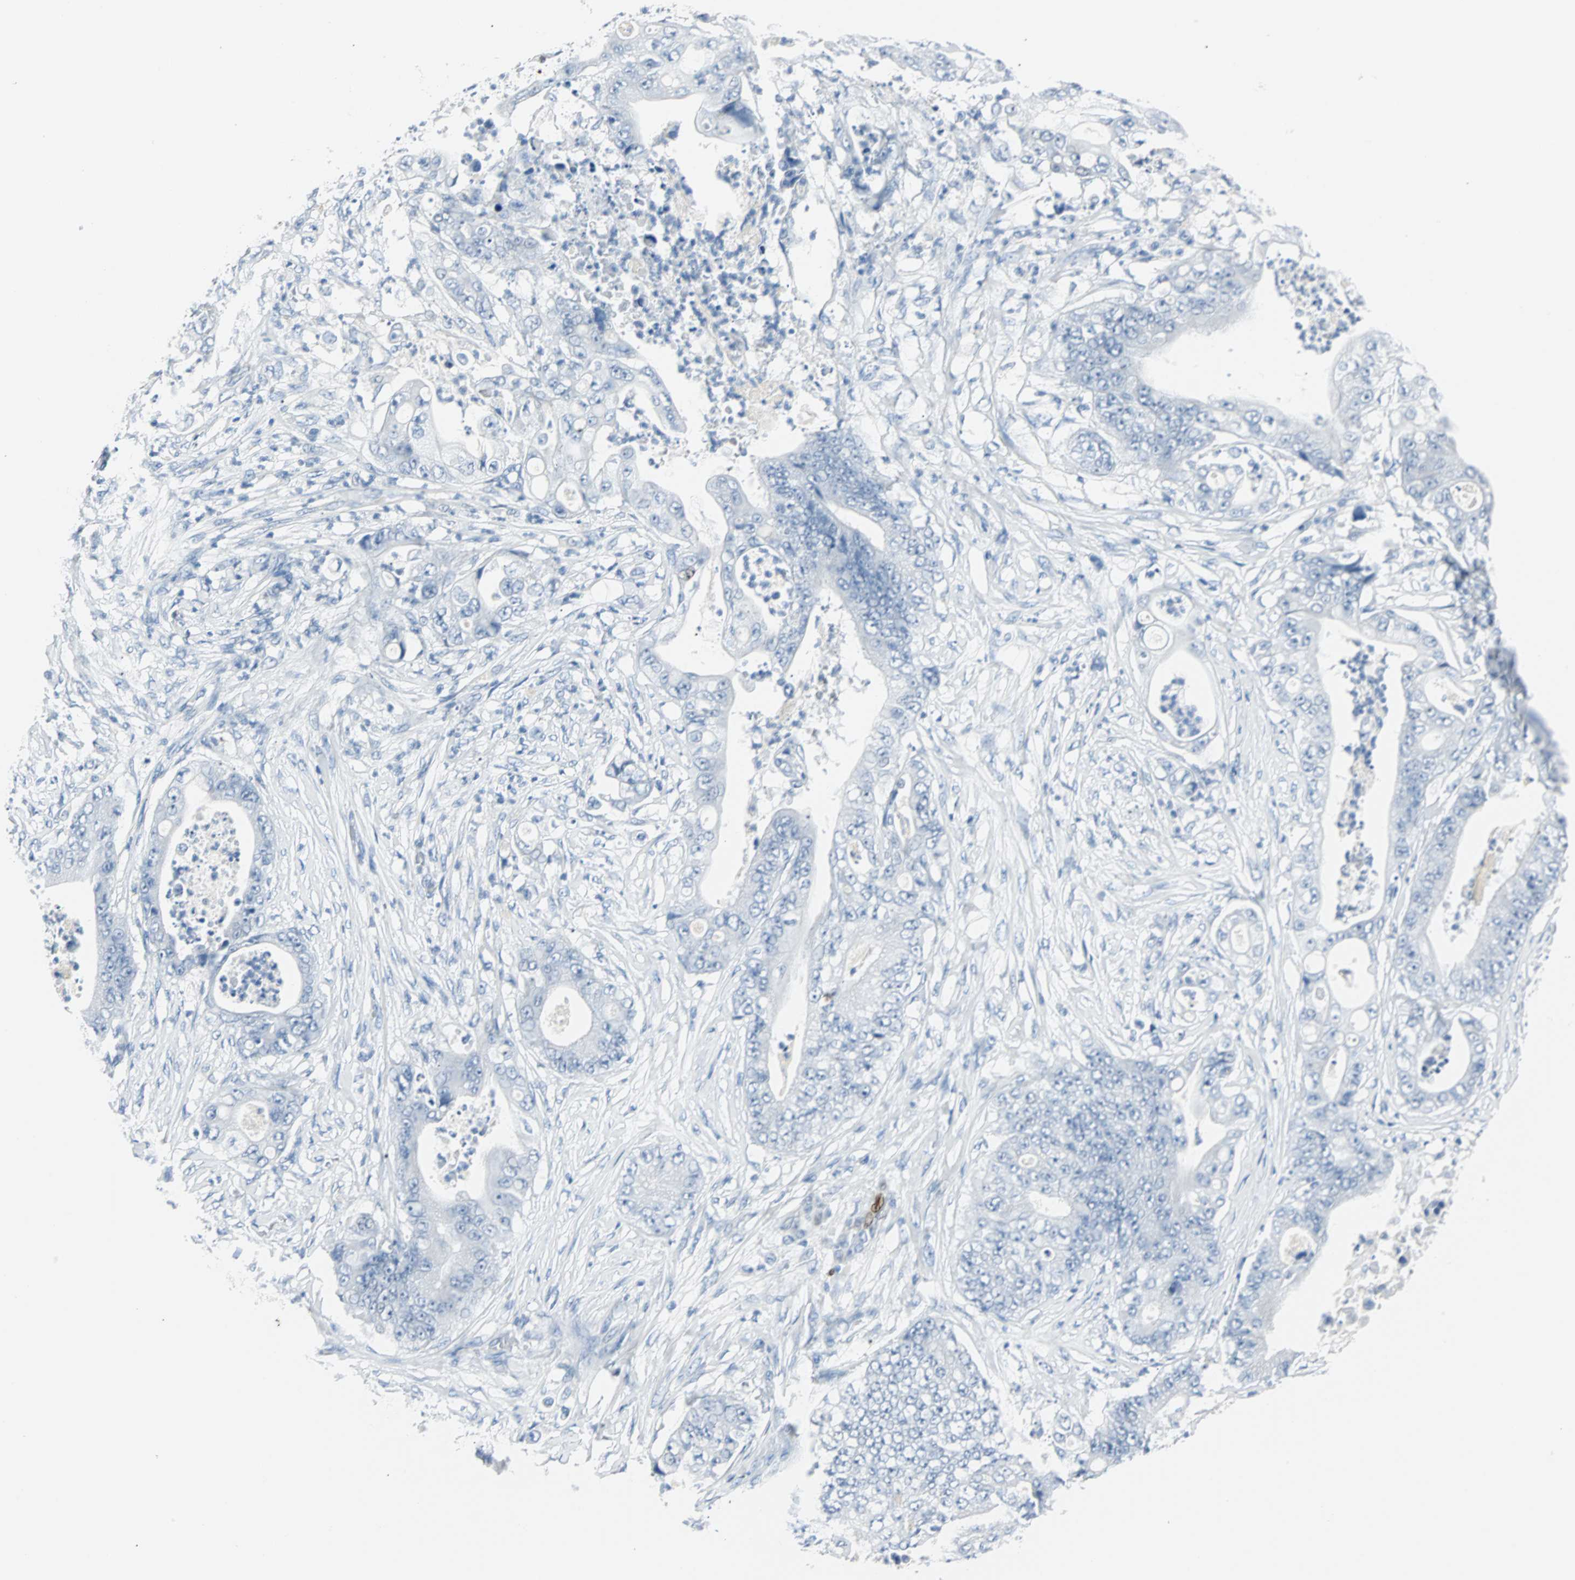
{"staining": {"intensity": "strong", "quantity": "<25%", "location": "nuclear"}, "tissue": "stomach cancer", "cell_type": "Tumor cells", "image_type": "cancer", "snomed": [{"axis": "morphology", "description": "Adenocarcinoma, NOS"}, {"axis": "topography", "description": "Stomach"}], "caption": "Protein expression analysis of stomach cancer shows strong nuclear expression in about <25% of tumor cells.", "gene": "IL33", "patient": {"sex": "female", "age": 73}}